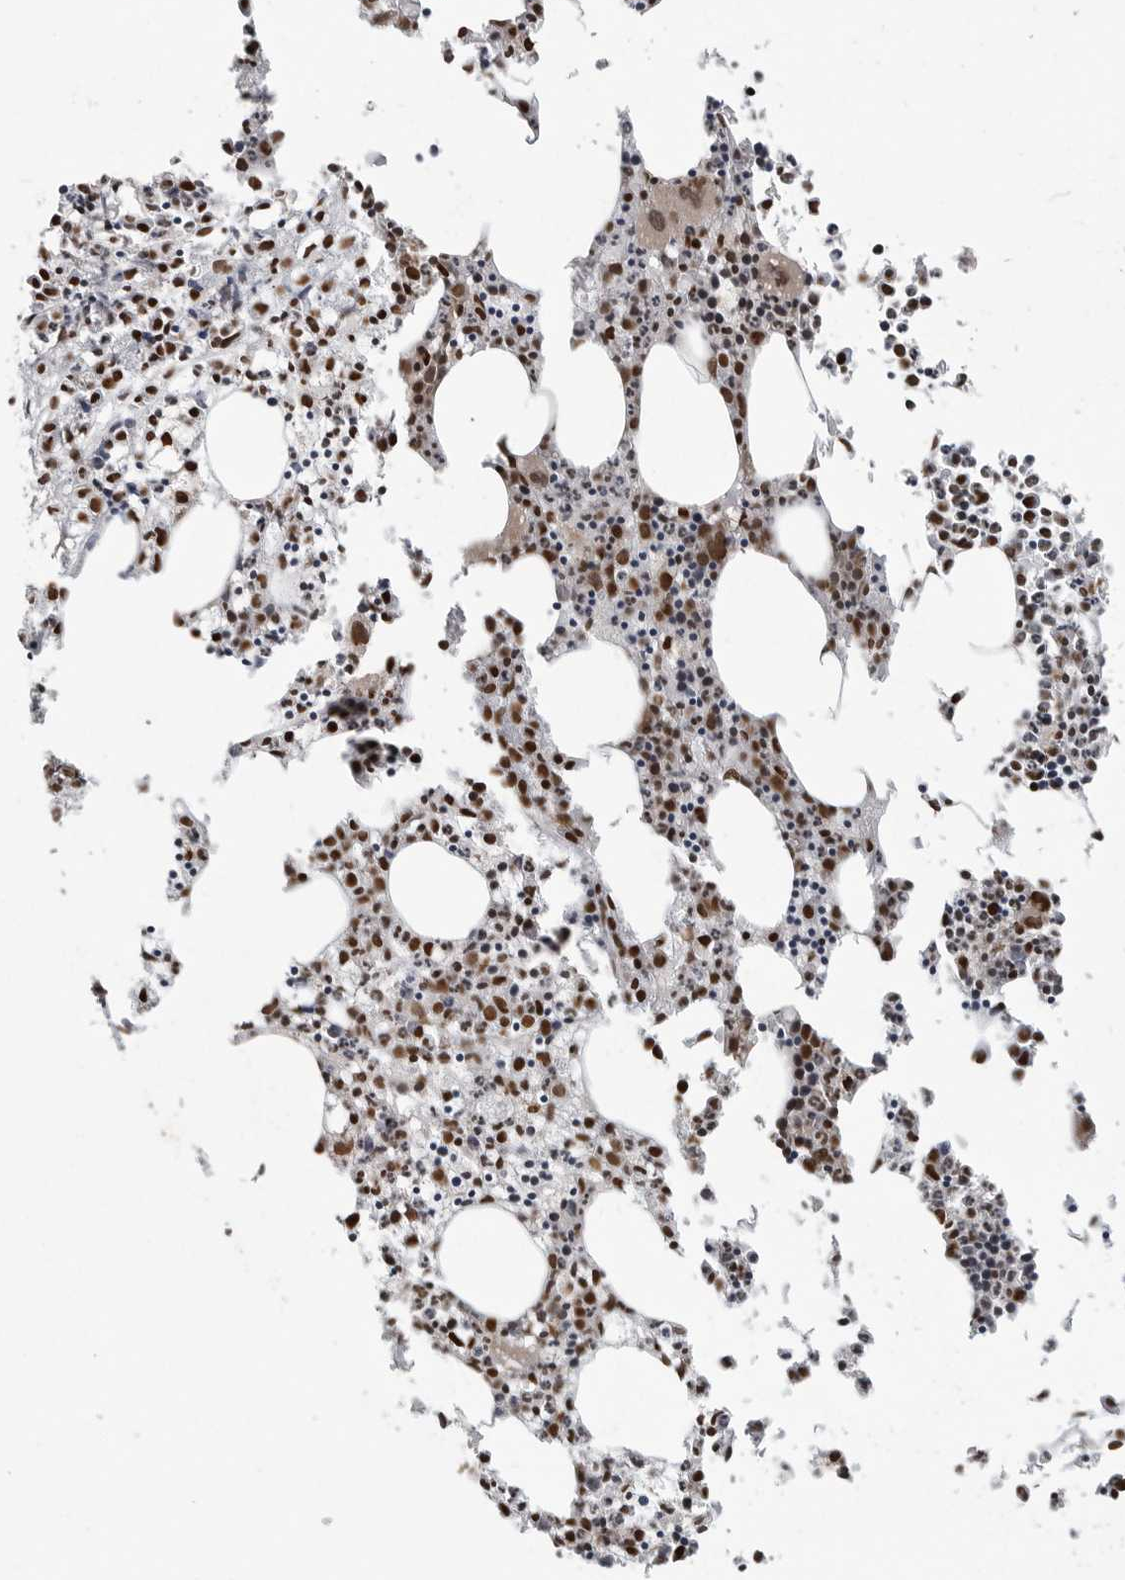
{"staining": {"intensity": "moderate", "quantity": "25%-75%", "location": "nuclear"}, "tissue": "bone marrow", "cell_type": "Hematopoietic cells", "image_type": "normal", "snomed": [{"axis": "morphology", "description": "Normal tissue, NOS"}, {"axis": "morphology", "description": "Inflammation, NOS"}, {"axis": "topography", "description": "Bone marrow"}], "caption": "IHC (DAB) staining of benign human bone marrow reveals moderate nuclear protein positivity in approximately 25%-75% of hematopoietic cells. The protein of interest is stained brown, and the nuclei are stained in blue (DAB (3,3'-diaminobenzidine) IHC with brightfield microscopy, high magnification).", "gene": "YAF2", "patient": {"sex": "female", "age": 62}}